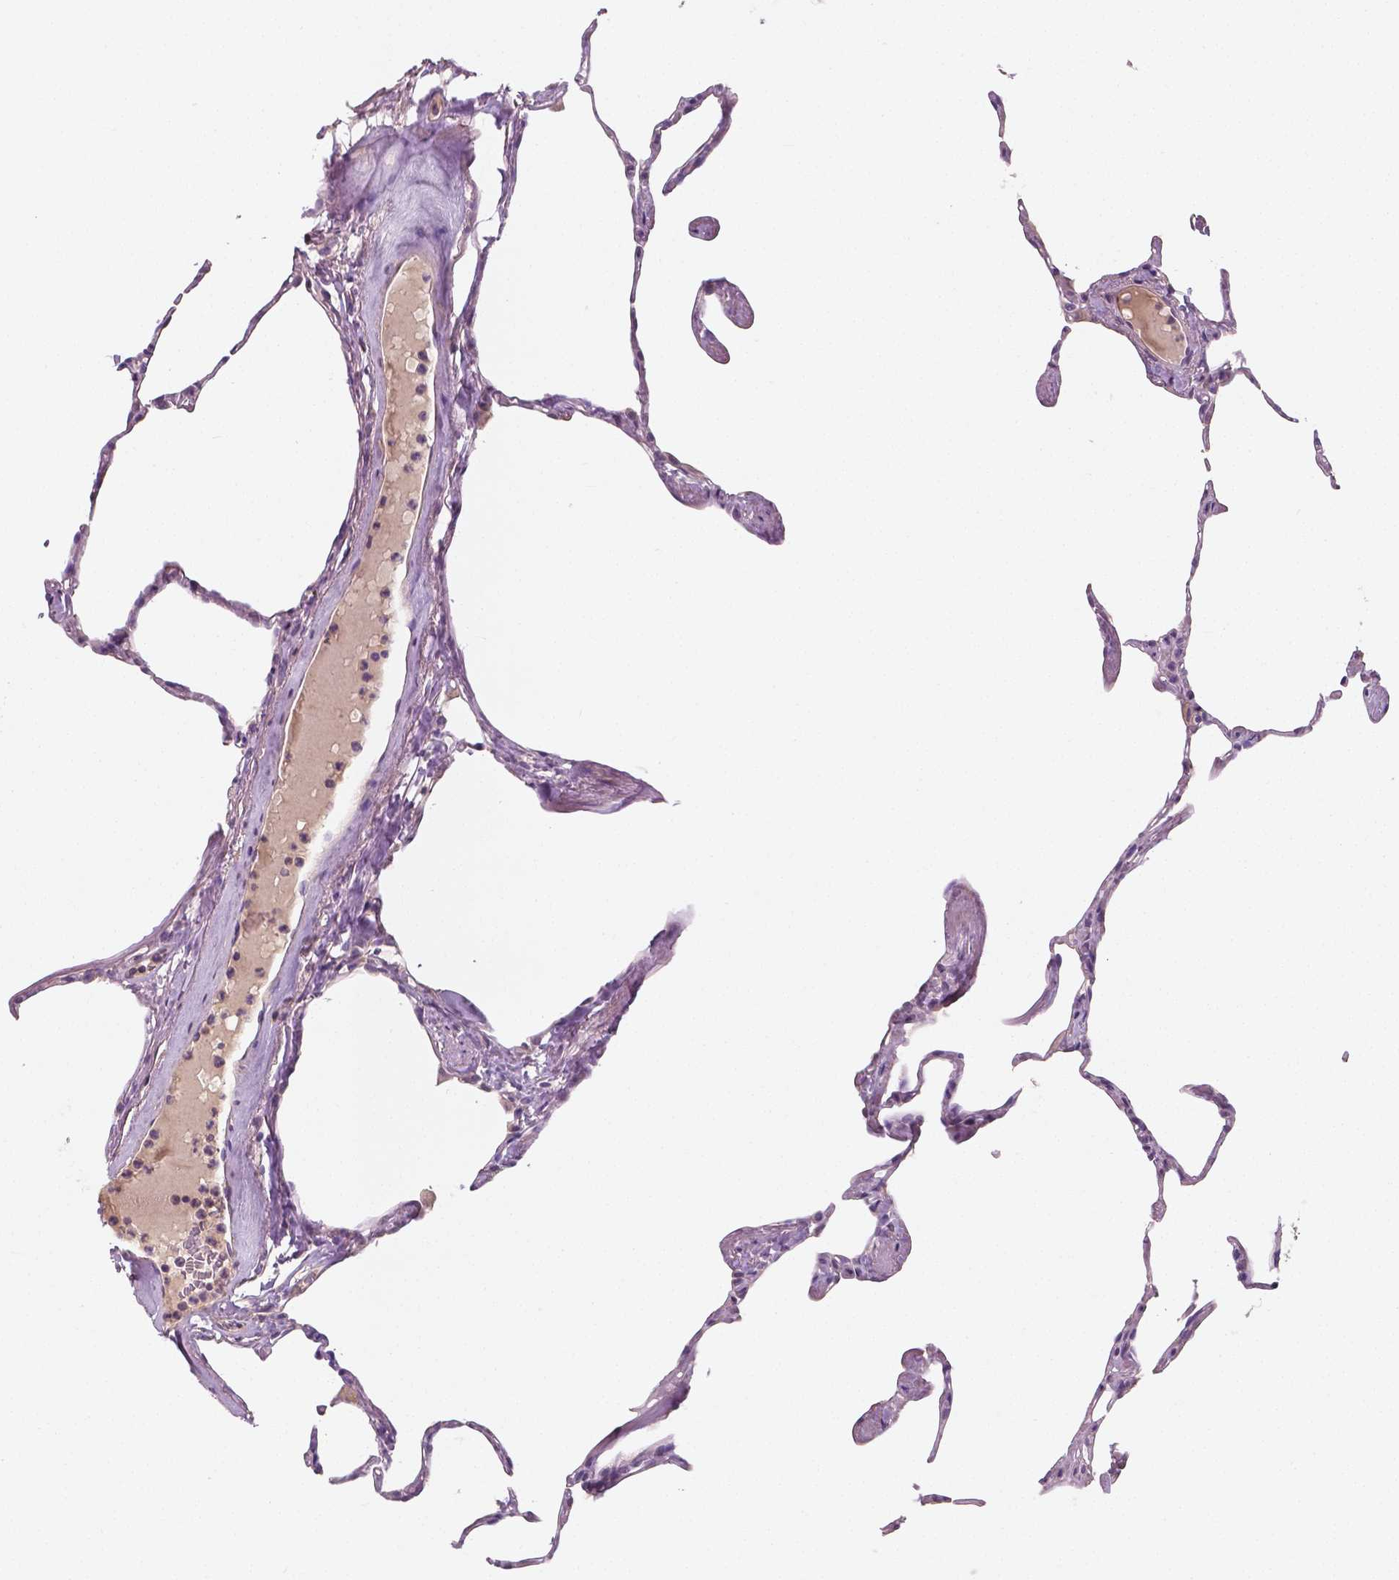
{"staining": {"intensity": "negative", "quantity": "none", "location": "none"}, "tissue": "lung", "cell_type": "Alveolar cells", "image_type": "normal", "snomed": [{"axis": "morphology", "description": "Normal tissue, NOS"}, {"axis": "topography", "description": "Lung"}], "caption": "There is no significant expression in alveolar cells of lung. (Stains: DAB (3,3'-diaminobenzidine) IHC with hematoxylin counter stain, Microscopy: brightfield microscopy at high magnification).", "gene": "LSM14B", "patient": {"sex": "male", "age": 65}}